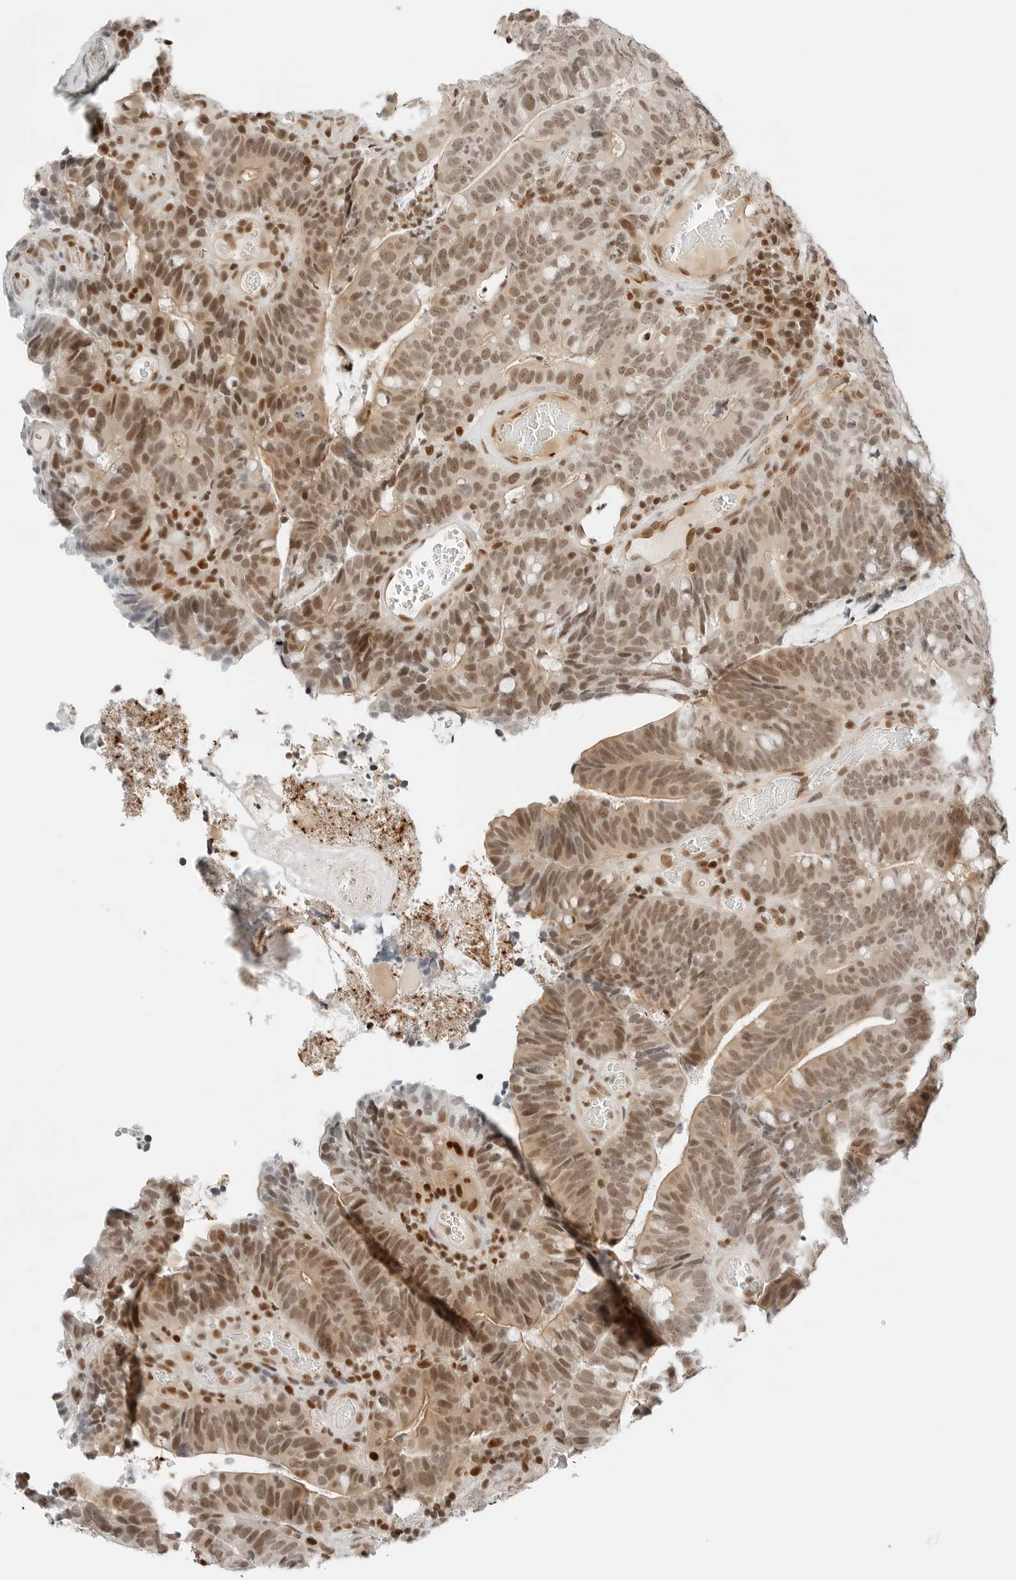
{"staining": {"intensity": "moderate", "quantity": ">75%", "location": "nuclear"}, "tissue": "colorectal cancer", "cell_type": "Tumor cells", "image_type": "cancer", "snomed": [{"axis": "morphology", "description": "Adenocarcinoma, NOS"}, {"axis": "topography", "description": "Colon"}], "caption": "Colorectal adenocarcinoma was stained to show a protein in brown. There is medium levels of moderate nuclear positivity in approximately >75% of tumor cells.", "gene": "CRTC2", "patient": {"sex": "female", "age": 66}}